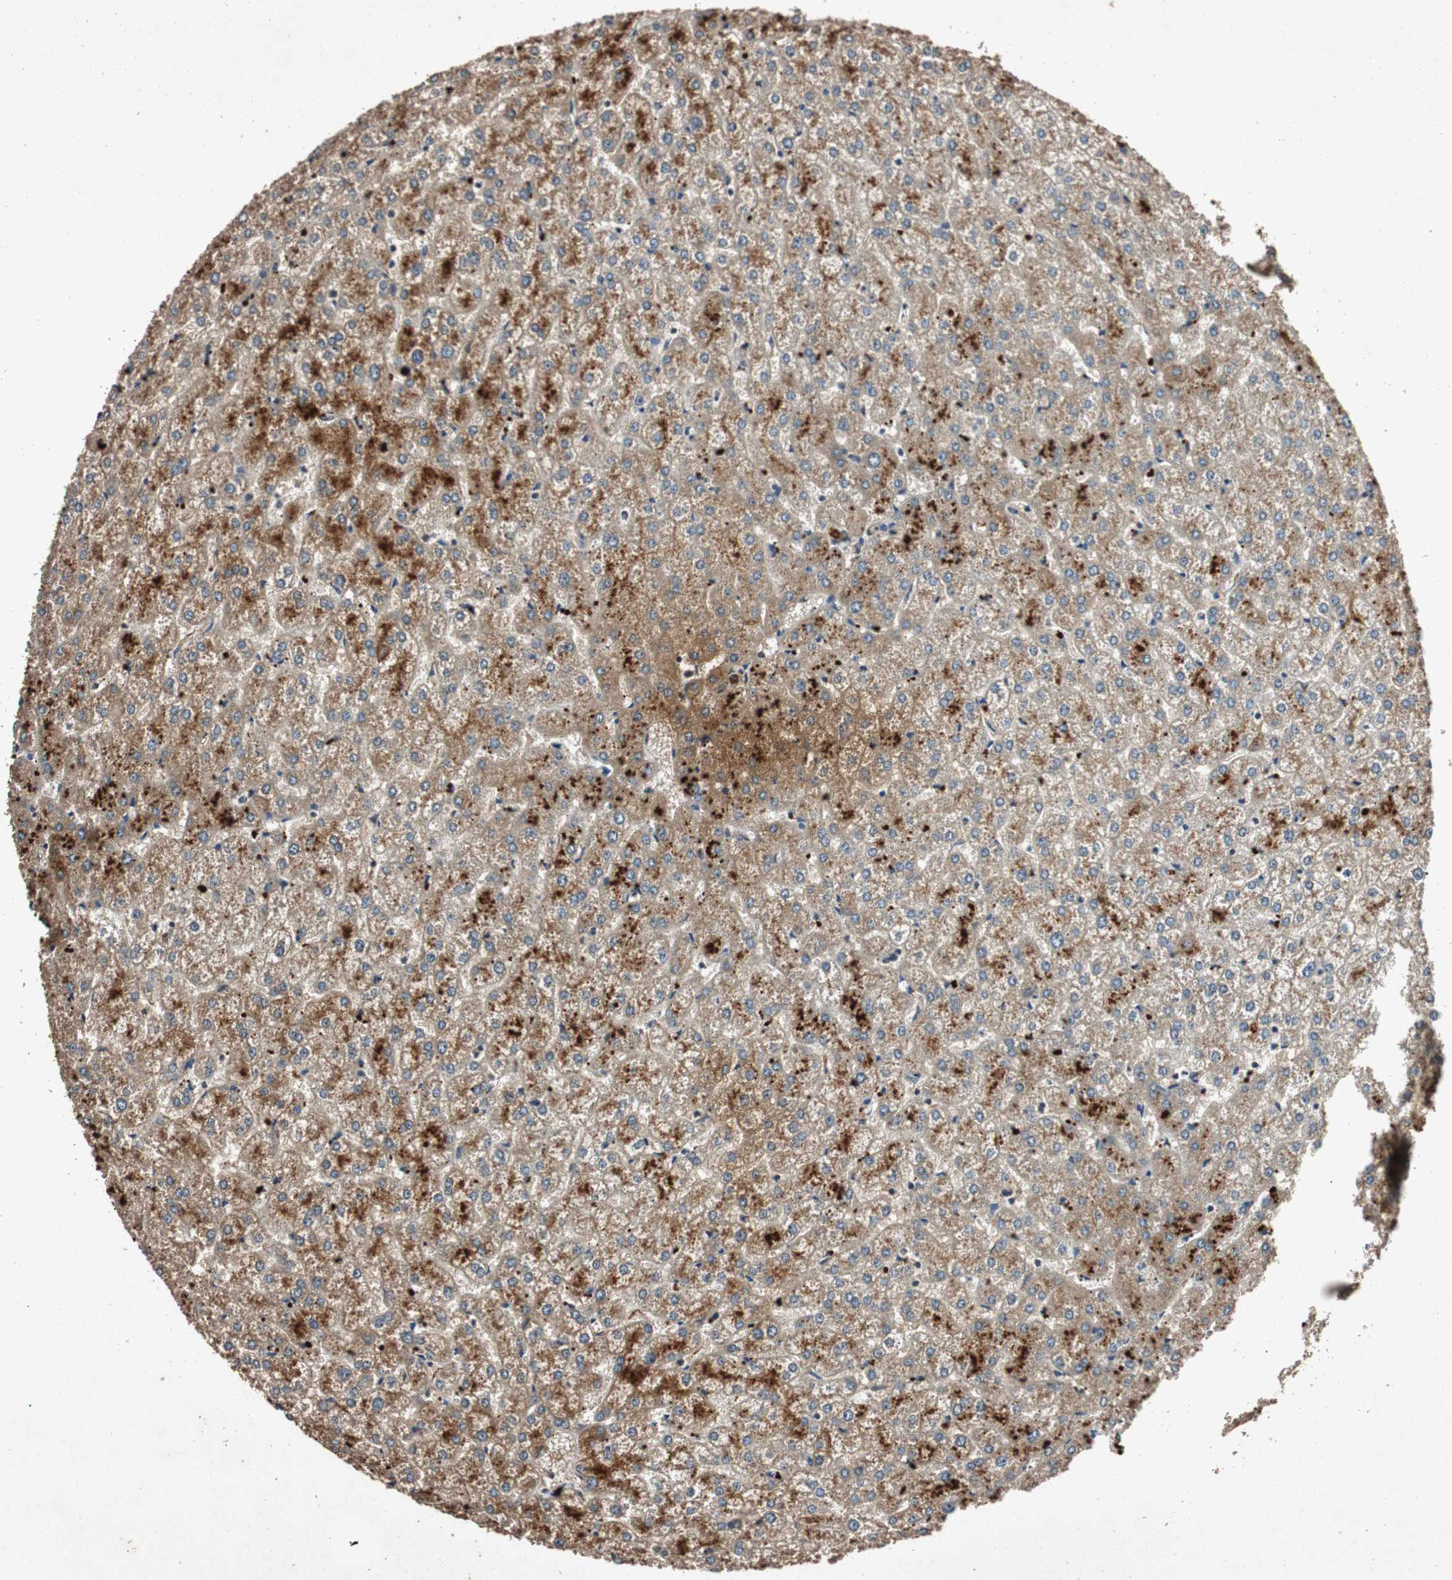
{"staining": {"intensity": "strong", "quantity": ">75%", "location": "cytoplasmic/membranous"}, "tissue": "liver", "cell_type": "Cholangiocytes", "image_type": "normal", "snomed": [{"axis": "morphology", "description": "Normal tissue, NOS"}, {"axis": "topography", "description": "Liver"}], "caption": "Liver was stained to show a protein in brown. There is high levels of strong cytoplasmic/membranous expression in about >75% of cholangiocytes. (DAB = brown stain, brightfield microscopy at high magnification).", "gene": "SLIT2", "patient": {"sex": "female", "age": 32}}